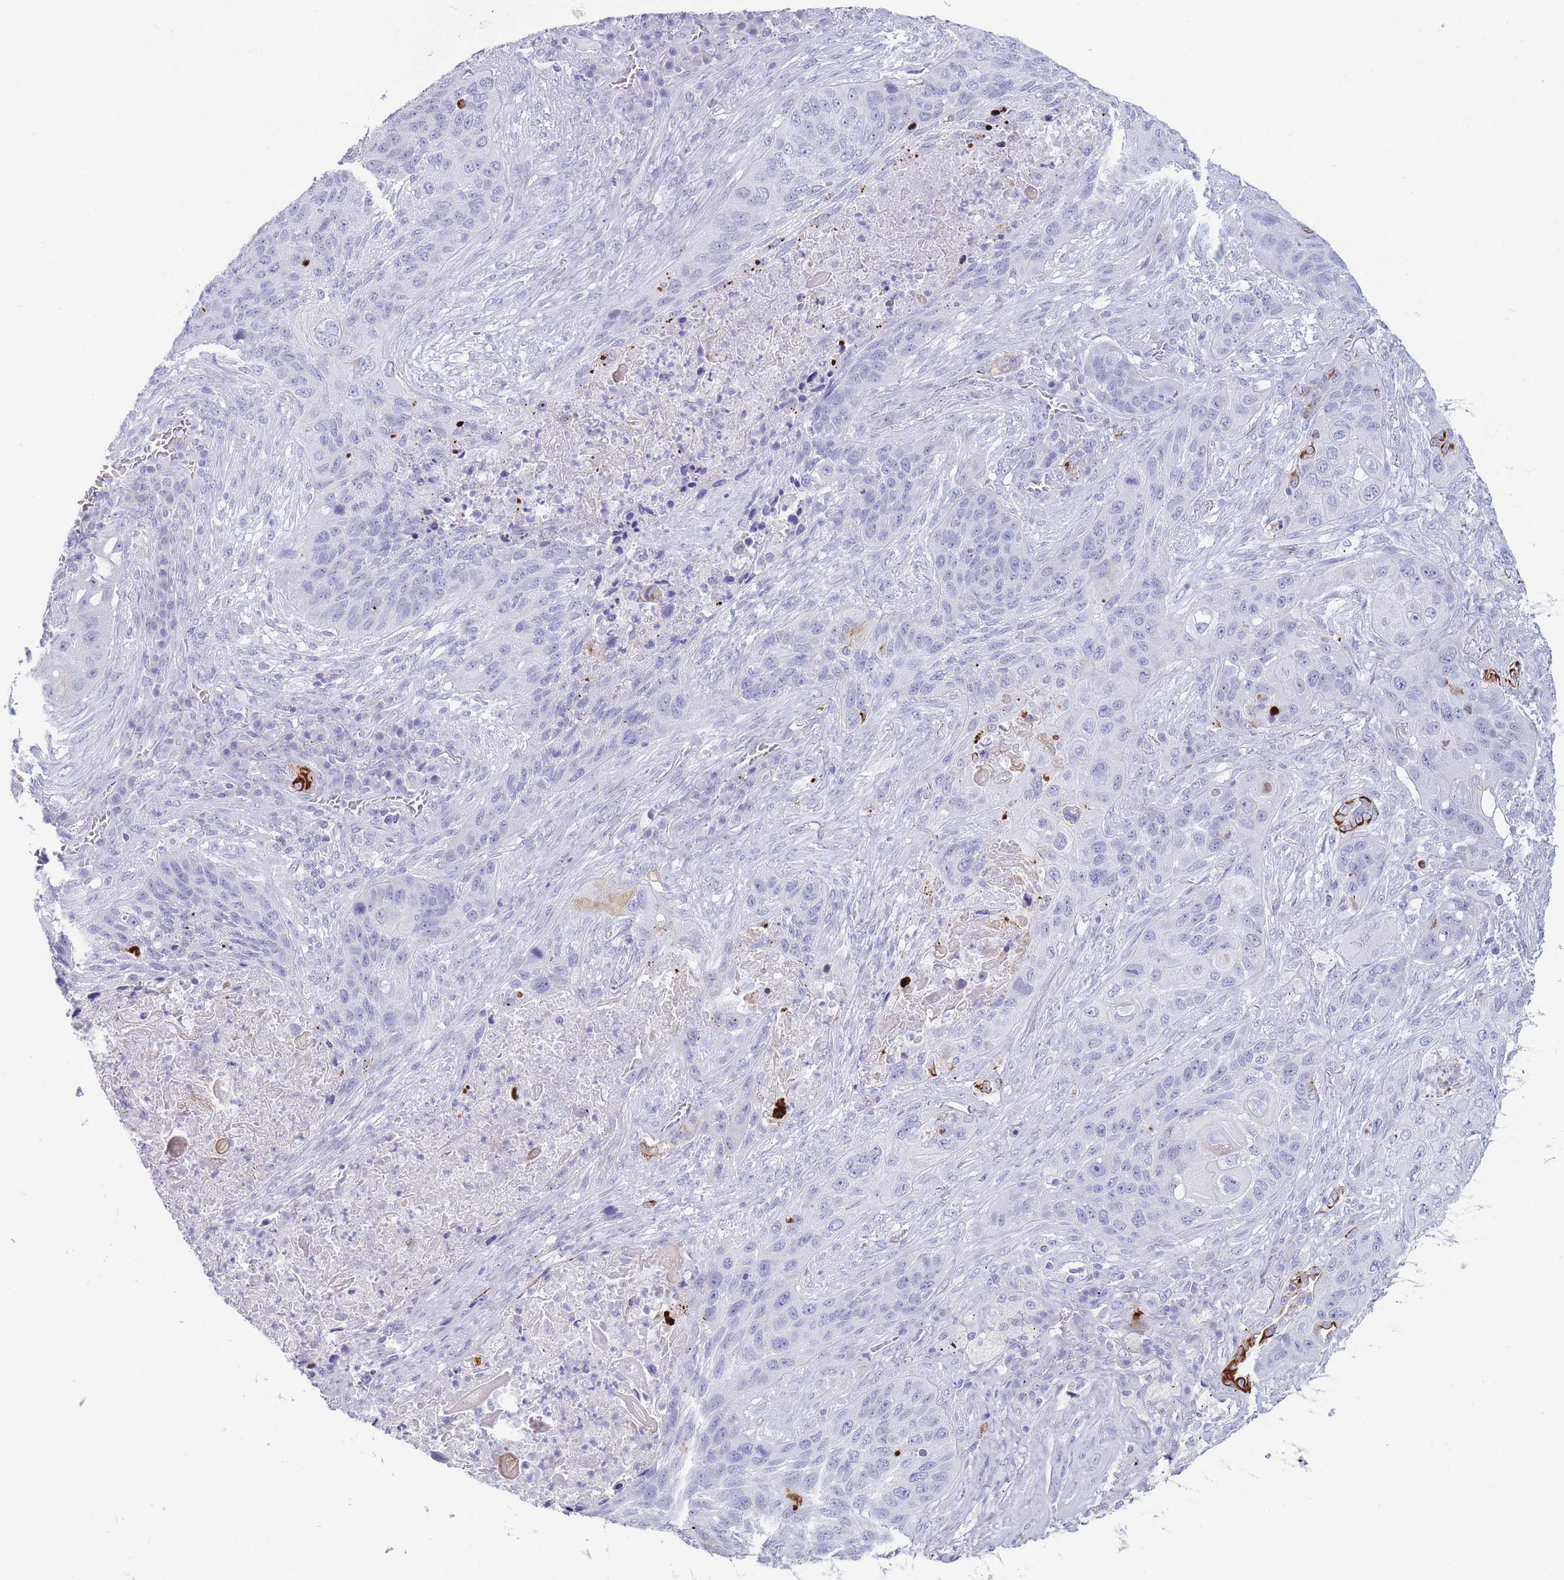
{"staining": {"intensity": "negative", "quantity": "none", "location": "none"}, "tissue": "lung cancer", "cell_type": "Tumor cells", "image_type": "cancer", "snomed": [{"axis": "morphology", "description": "Squamous cell carcinoma, NOS"}, {"axis": "topography", "description": "Lung"}], "caption": "Immunohistochemistry photomicrograph of human lung cancer stained for a protein (brown), which reveals no expression in tumor cells.", "gene": "VWA8", "patient": {"sex": "female", "age": 63}}